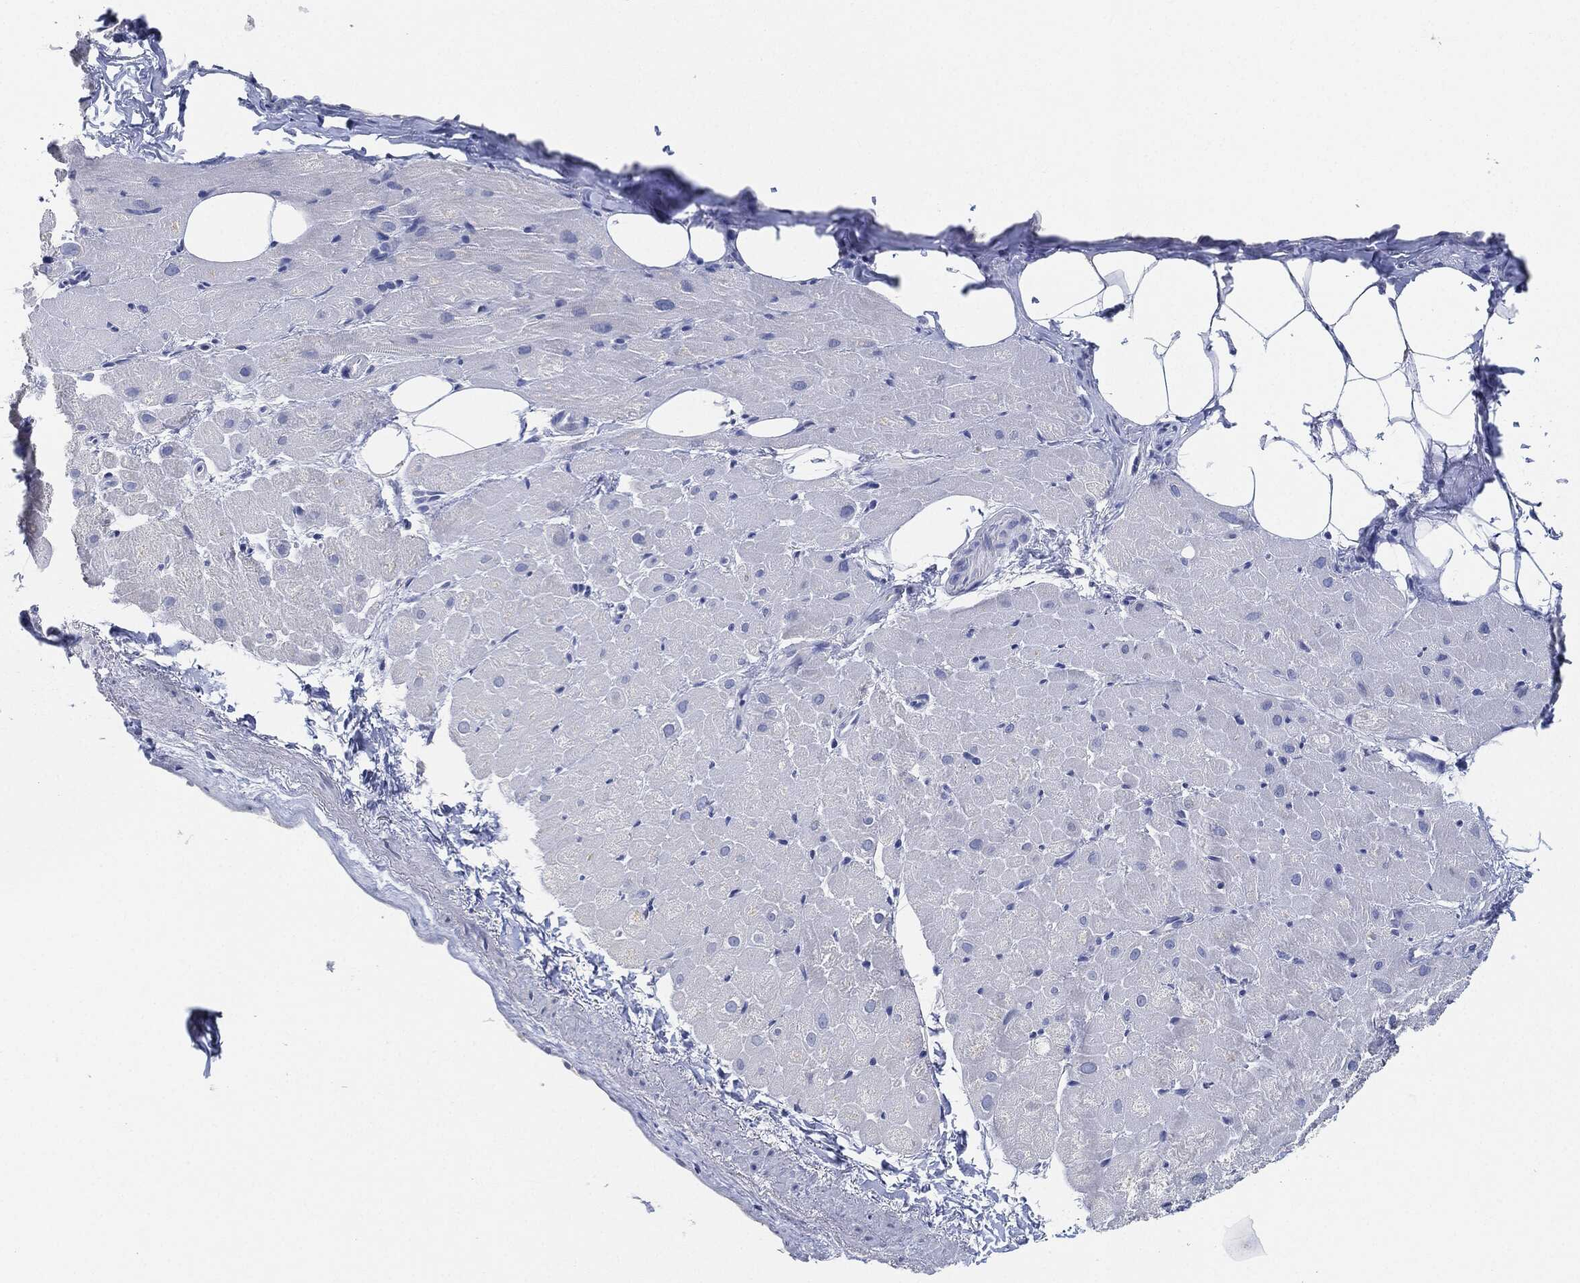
{"staining": {"intensity": "negative", "quantity": "none", "location": "none"}, "tissue": "heart muscle", "cell_type": "Cardiomyocytes", "image_type": "normal", "snomed": [{"axis": "morphology", "description": "Normal tissue, NOS"}, {"axis": "topography", "description": "Heart"}], "caption": "Heart muscle stained for a protein using IHC demonstrates no expression cardiomyocytes.", "gene": "AFP", "patient": {"sex": "male", "age": 62}}